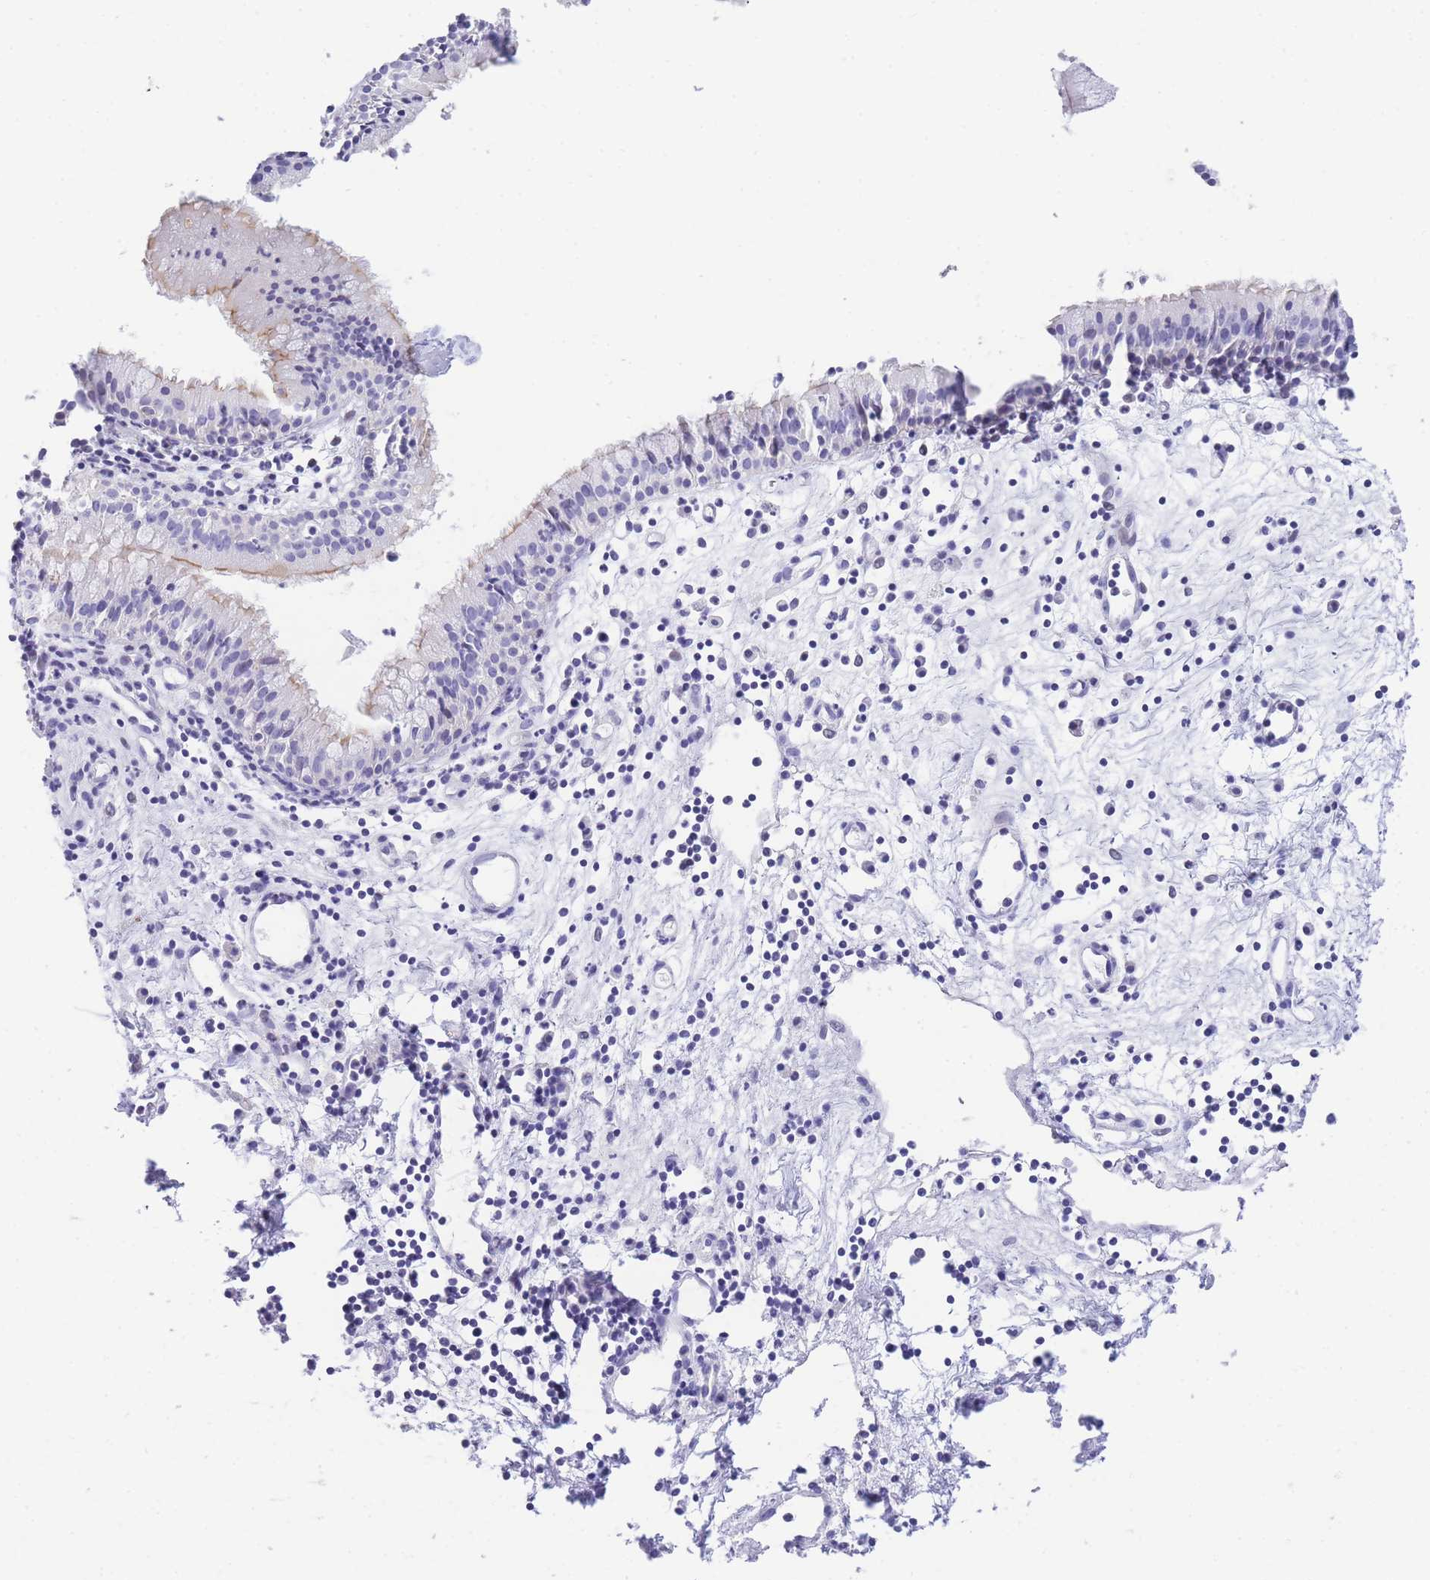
{"staining": {"intensity": "strong", "quantity": "<25%", "location": "cytoplasmic/membranous"}, "tissue": "nasopharynx", "cell_type": "Respiratory epithelial cells", "image_type": "normal", "snomed": [{"axis": "morphology", "description": "Normal tissue, NOS"}, {"axis": "topography", "description": "Nasopharynx"}], "caption": "Normal nasopharynx was stained to show a protein in brown. There is medium levels of strong cytoplasmic/membranous staining in about <25% of respiratory epithelial cells. The protein of interest is stained brown, and the nuclei are stained in blue (DAB (3,3'-diaminobenzidine) IHC with brightfield microscopy, high magnification).", "gene": "TIFAB", "patient": {"sex": "male", "age": 82}}